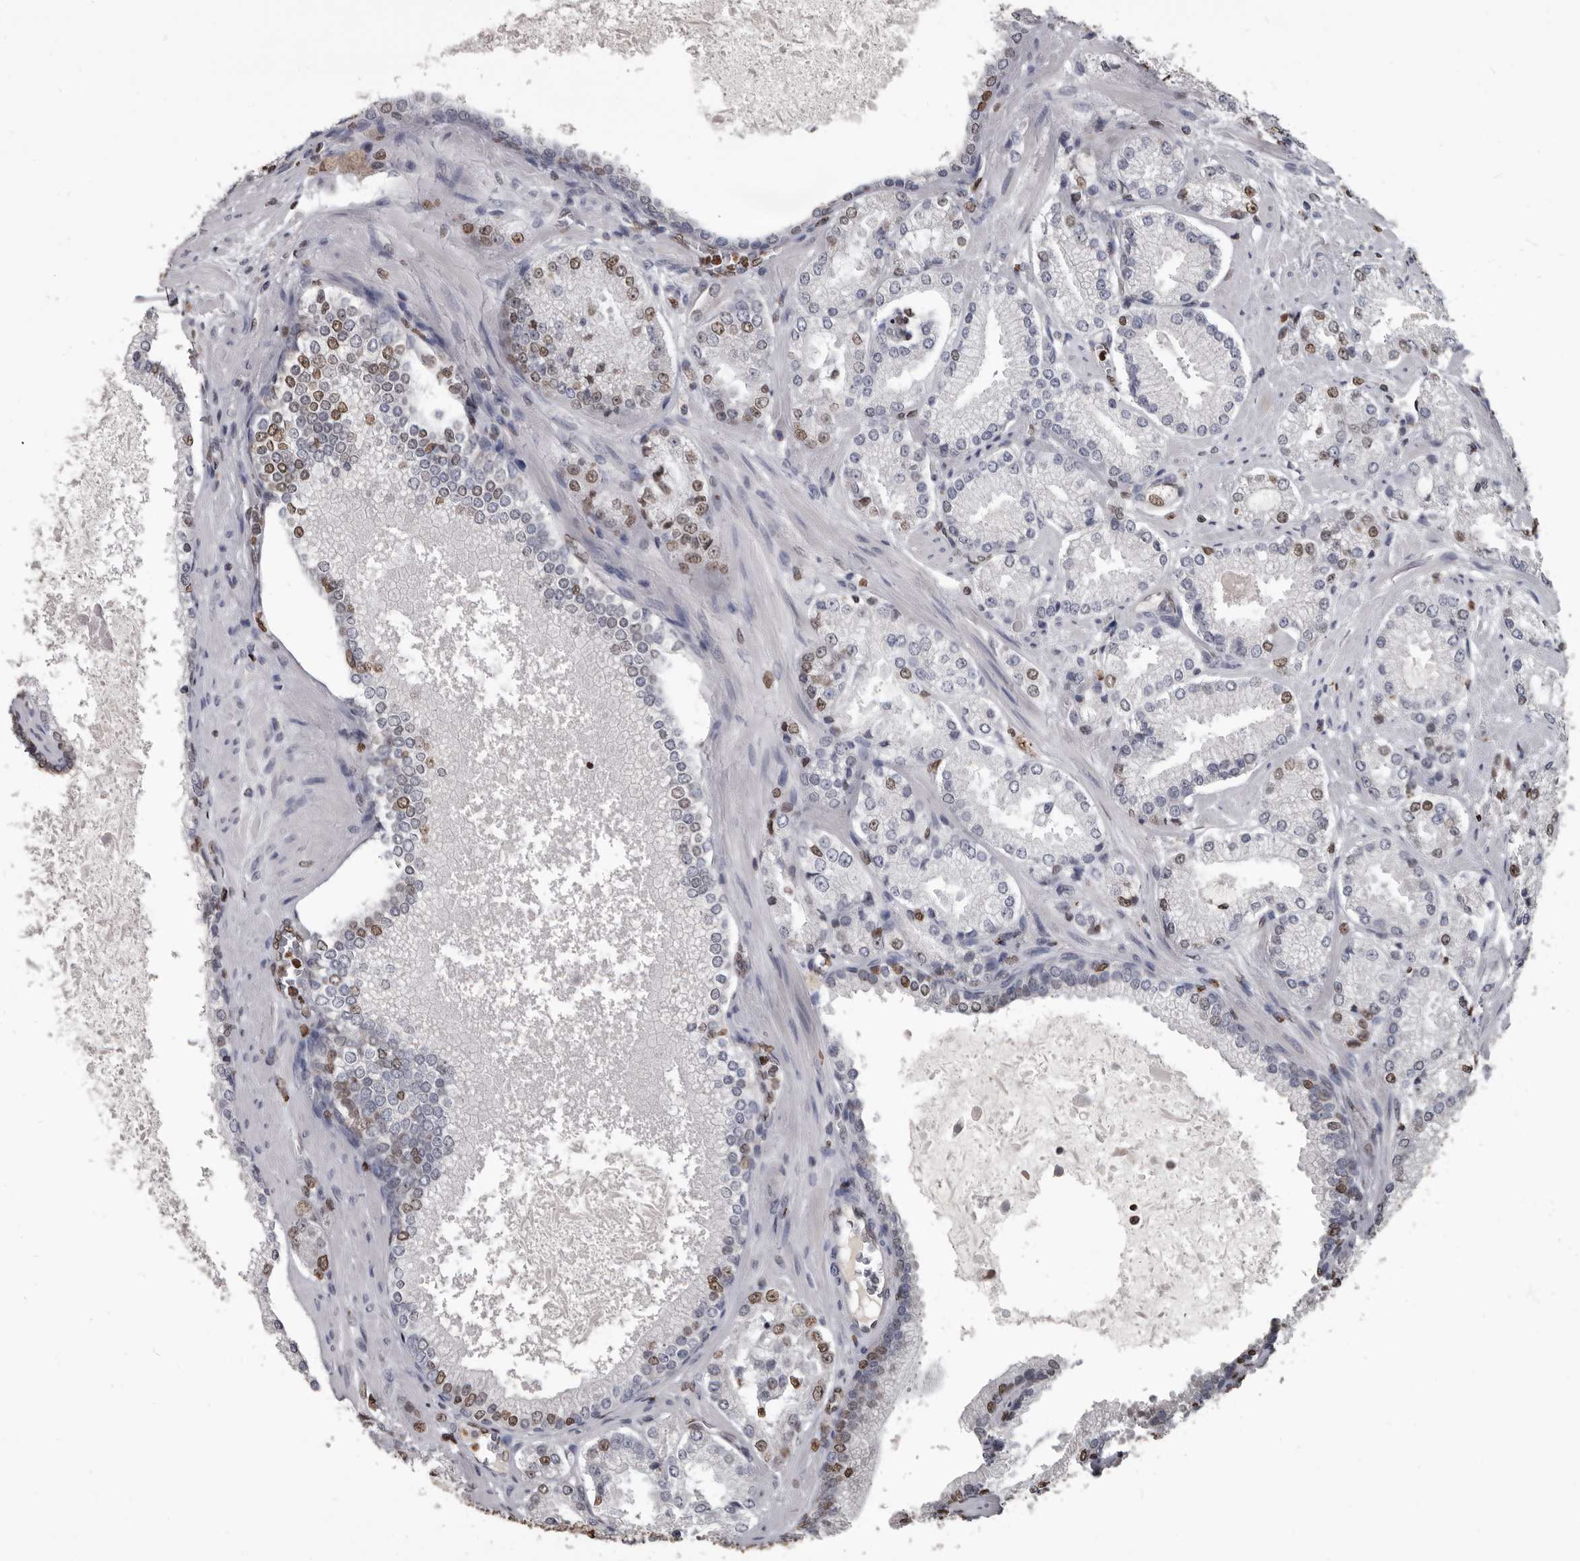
{"staining": {"intensity": "moderate", "quantity": ">75%", "location": "nuclear"}, "tissue": "prostate cancer", "cell_type": "Tumor cells", "image_type": "cancer", "snomed": [{"axis": "morphology", "description": "Adenocarcinoma, High grade"}, {"axis": "topography", "description": "Prostate"}], "caption": "High-magnification brightfield microscopy of adenocarcinoma (high-grade) (prostate) stained with DAB (3,3'-diaminobenzidine) (brown) and counterstained with hematoxylin (blue). tumor cells exhibit moderate nuclear positivity is identified in about>75% of cells.", "gene": "AHR", "patient": {"sex": "male", "age": 73}}